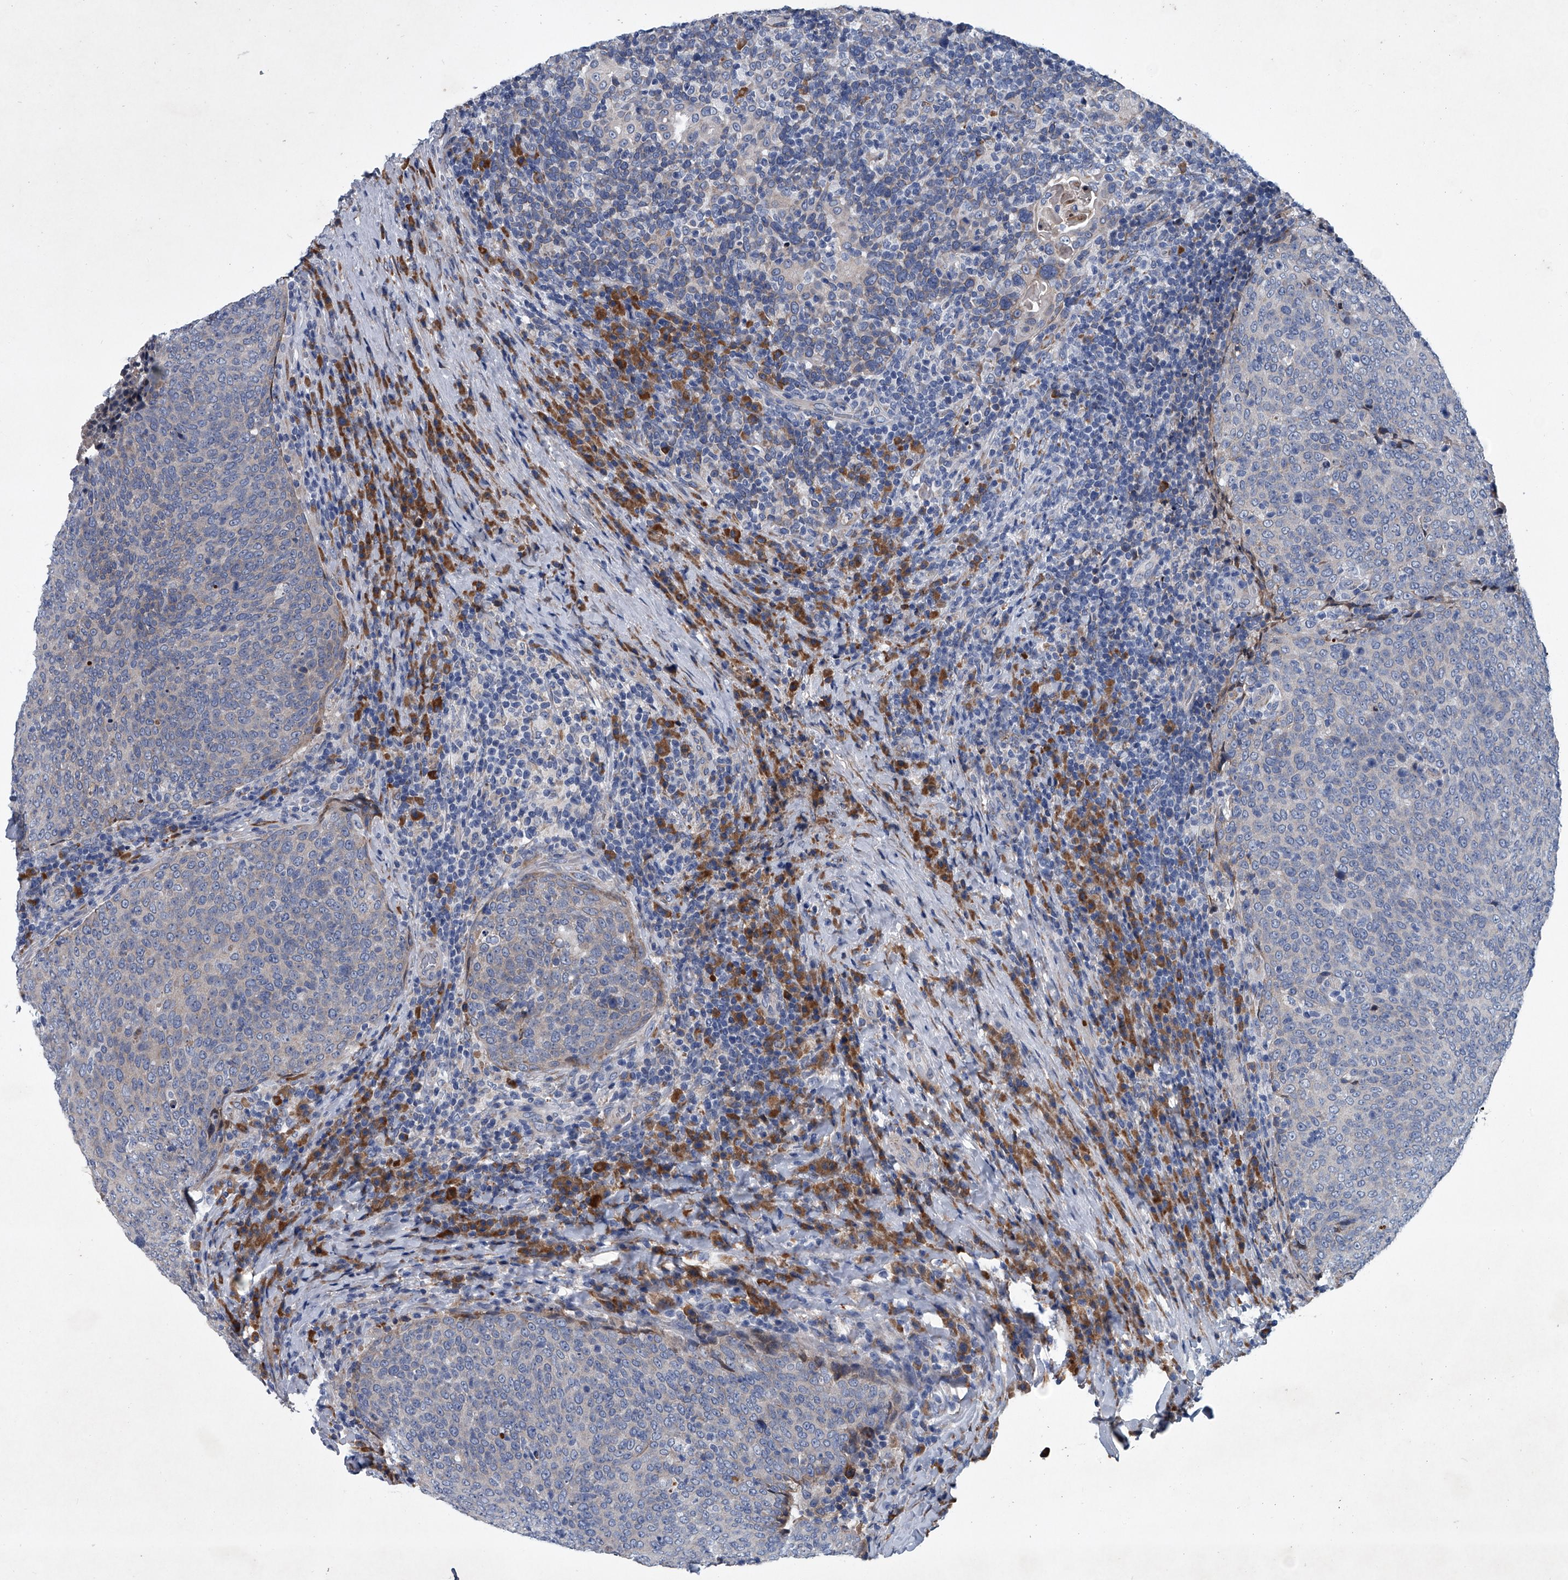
{"staining": {"intensity": "negative", "quantity": "none", "location": "none"}, "tissue": "head and neck cancer", "cell_type": "Tumor cells", "image_type": "cancer", "snomed": [{"axis": "morphology", "description": "Squamous cell carcinoma, NOS"}, {"axis": "morphology", "description": "Squamous cell carcinoma, metastatic, NOS"}, {"axis": "topography", "description": "Lymph node"}, {"axis": "topography", "description": "Head-Neck"}], "caption": "Immunohistochemical staining of head and neck cancer (squamous cell carcinoma) reveals no significant expression in tumor cells.", "gene": "ABCG1", "patient": {"sex": "male", "age": 62}}